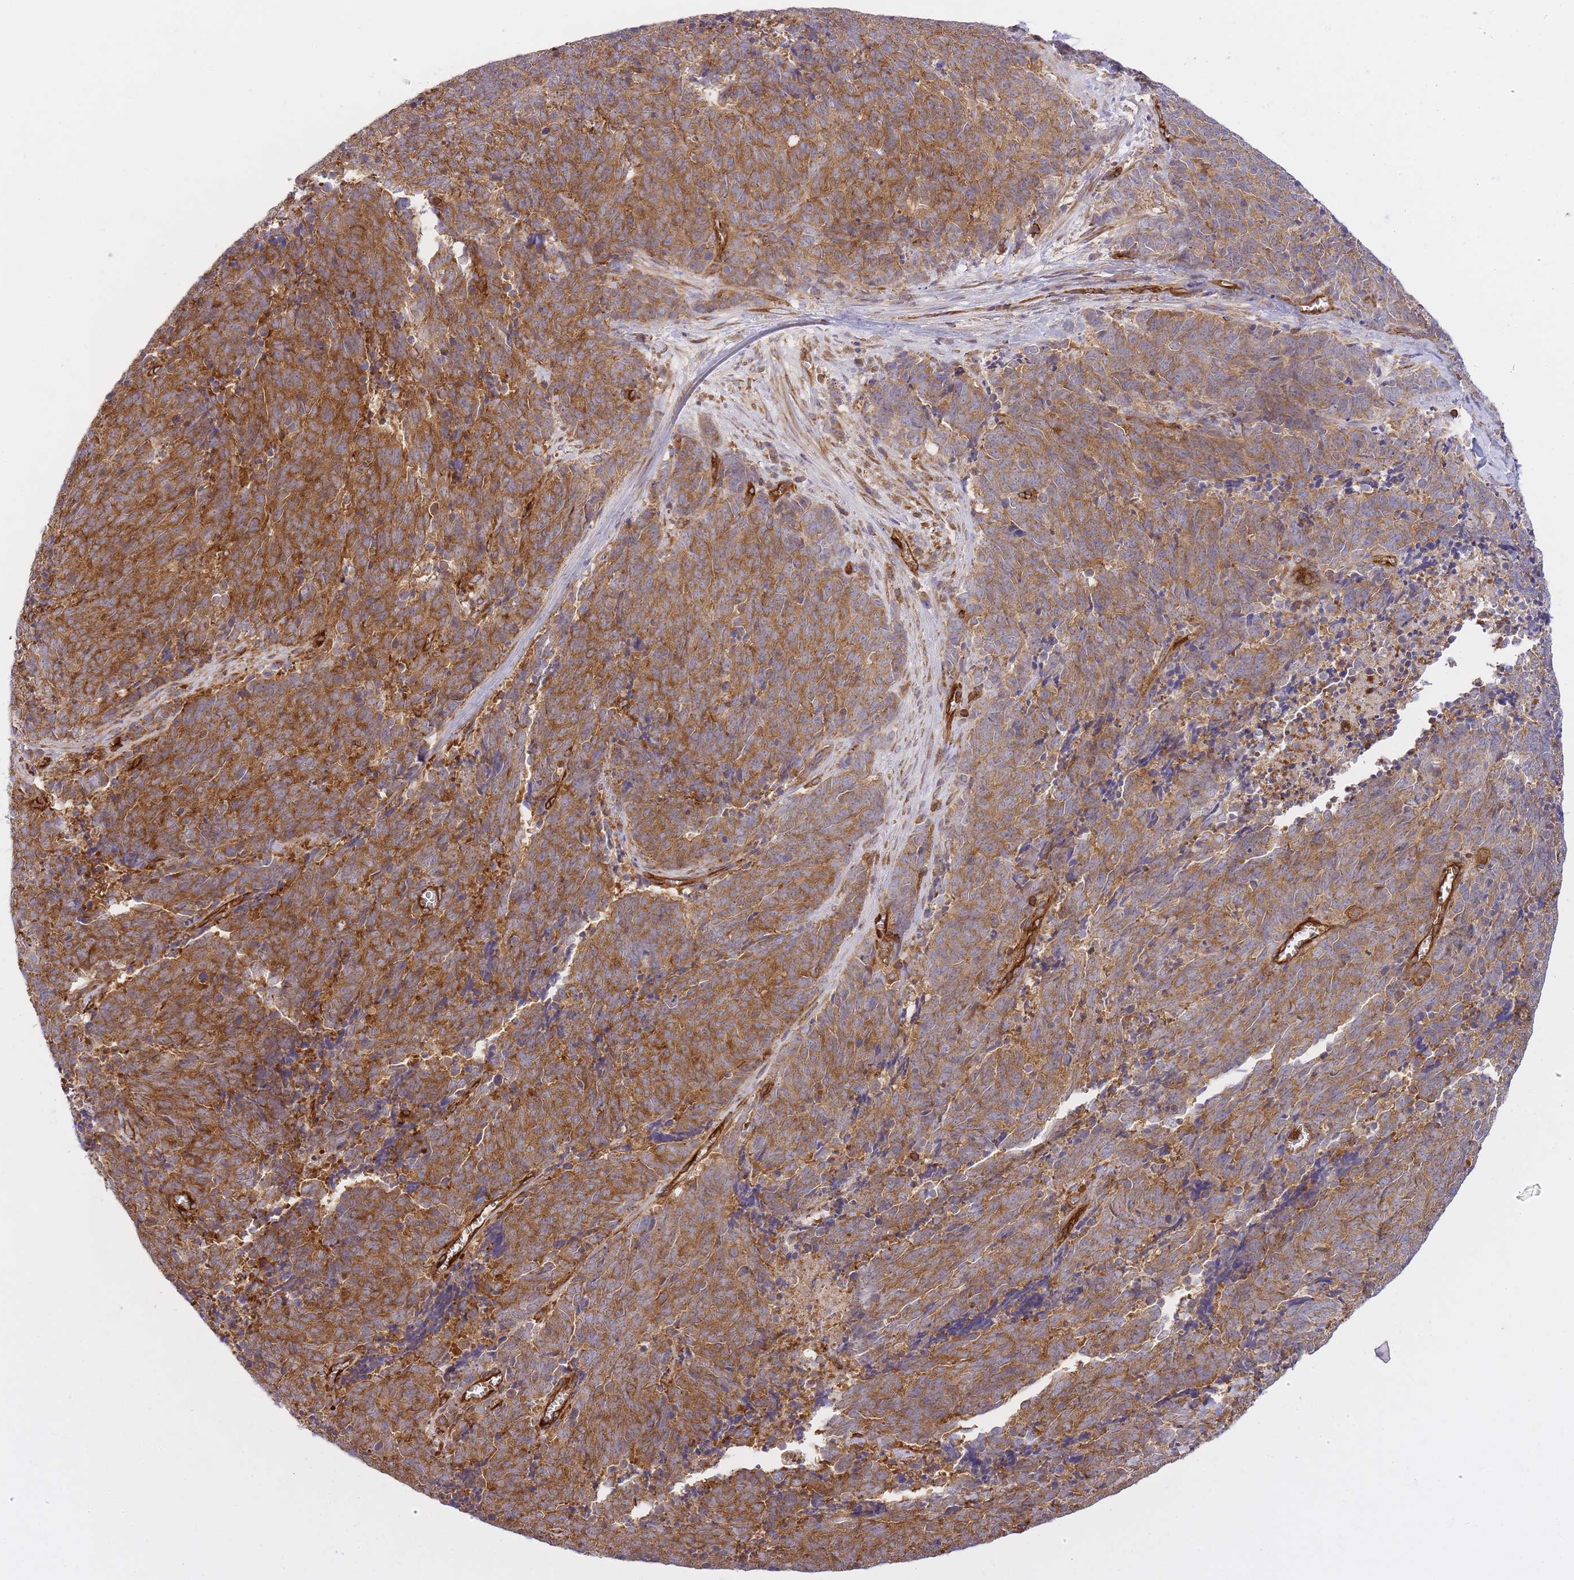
{"staining": {"intensity": "moderate", "quantity": ">75%", "location": "cytoplasmic/membranous"}, "tissue": "cervical cancer", "cell_type": "Tumor cells", "image_type": "cancer", "snomed": [{"axis": "morphology", "description": "Squamous cell carcinoma, NOS"}, {"axis": "topography", "description": "Cervix"}], "caption": "Protein expression analysis of human cervical cancer reveals moderate cytoplasmic/membranous positivity in approximately >75% of tumor cells. The staining was performed using DAB to visualize the protein expression in brown, while the nuclei were stained in blue with hematoxylin (Magnification: 20x).", "gene": "MSN", "patient": {"sex": "female", "age": 29}}